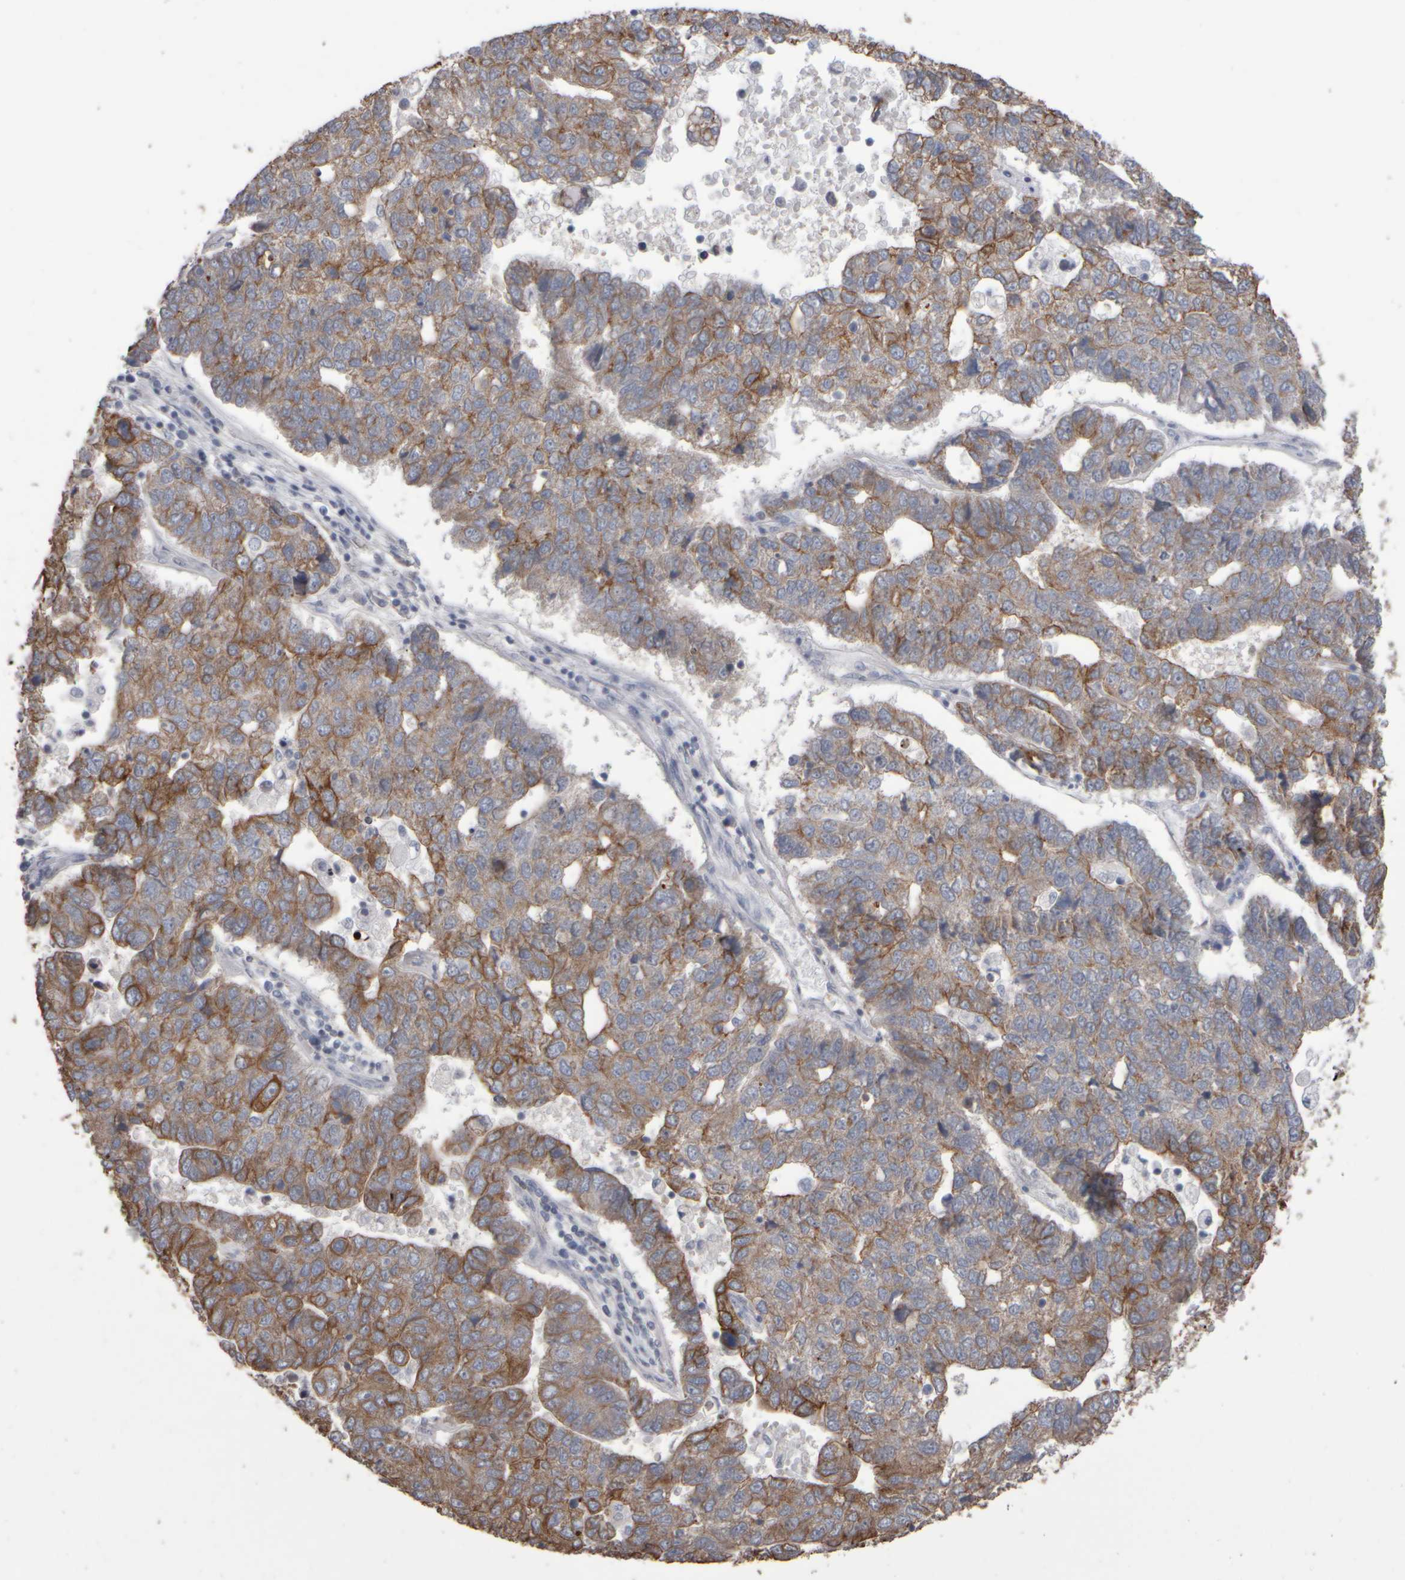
{"staining": {"intensity": "moderate", "quantity": ">75%", "location": "cytoplasmic/membranous"}, "tissue": "pancreatic cancer", "cell_type": "Tumor cells", "image_type": "cancer", "snomed": [{"axis": "morphology", "description": "Adenocarcinoma, NOS"}, {"axis": "topography", "description": "Pancreas"}], "caption": "Immunohistochemical staining of human pancreatic adenocarcinoma exhibits medium levels of moderate cytoplasmic/membranous expression in approximately >75% of tumor cells.", "gene": "EPHX2", "patient": {"sex": "female", "age": 61}}